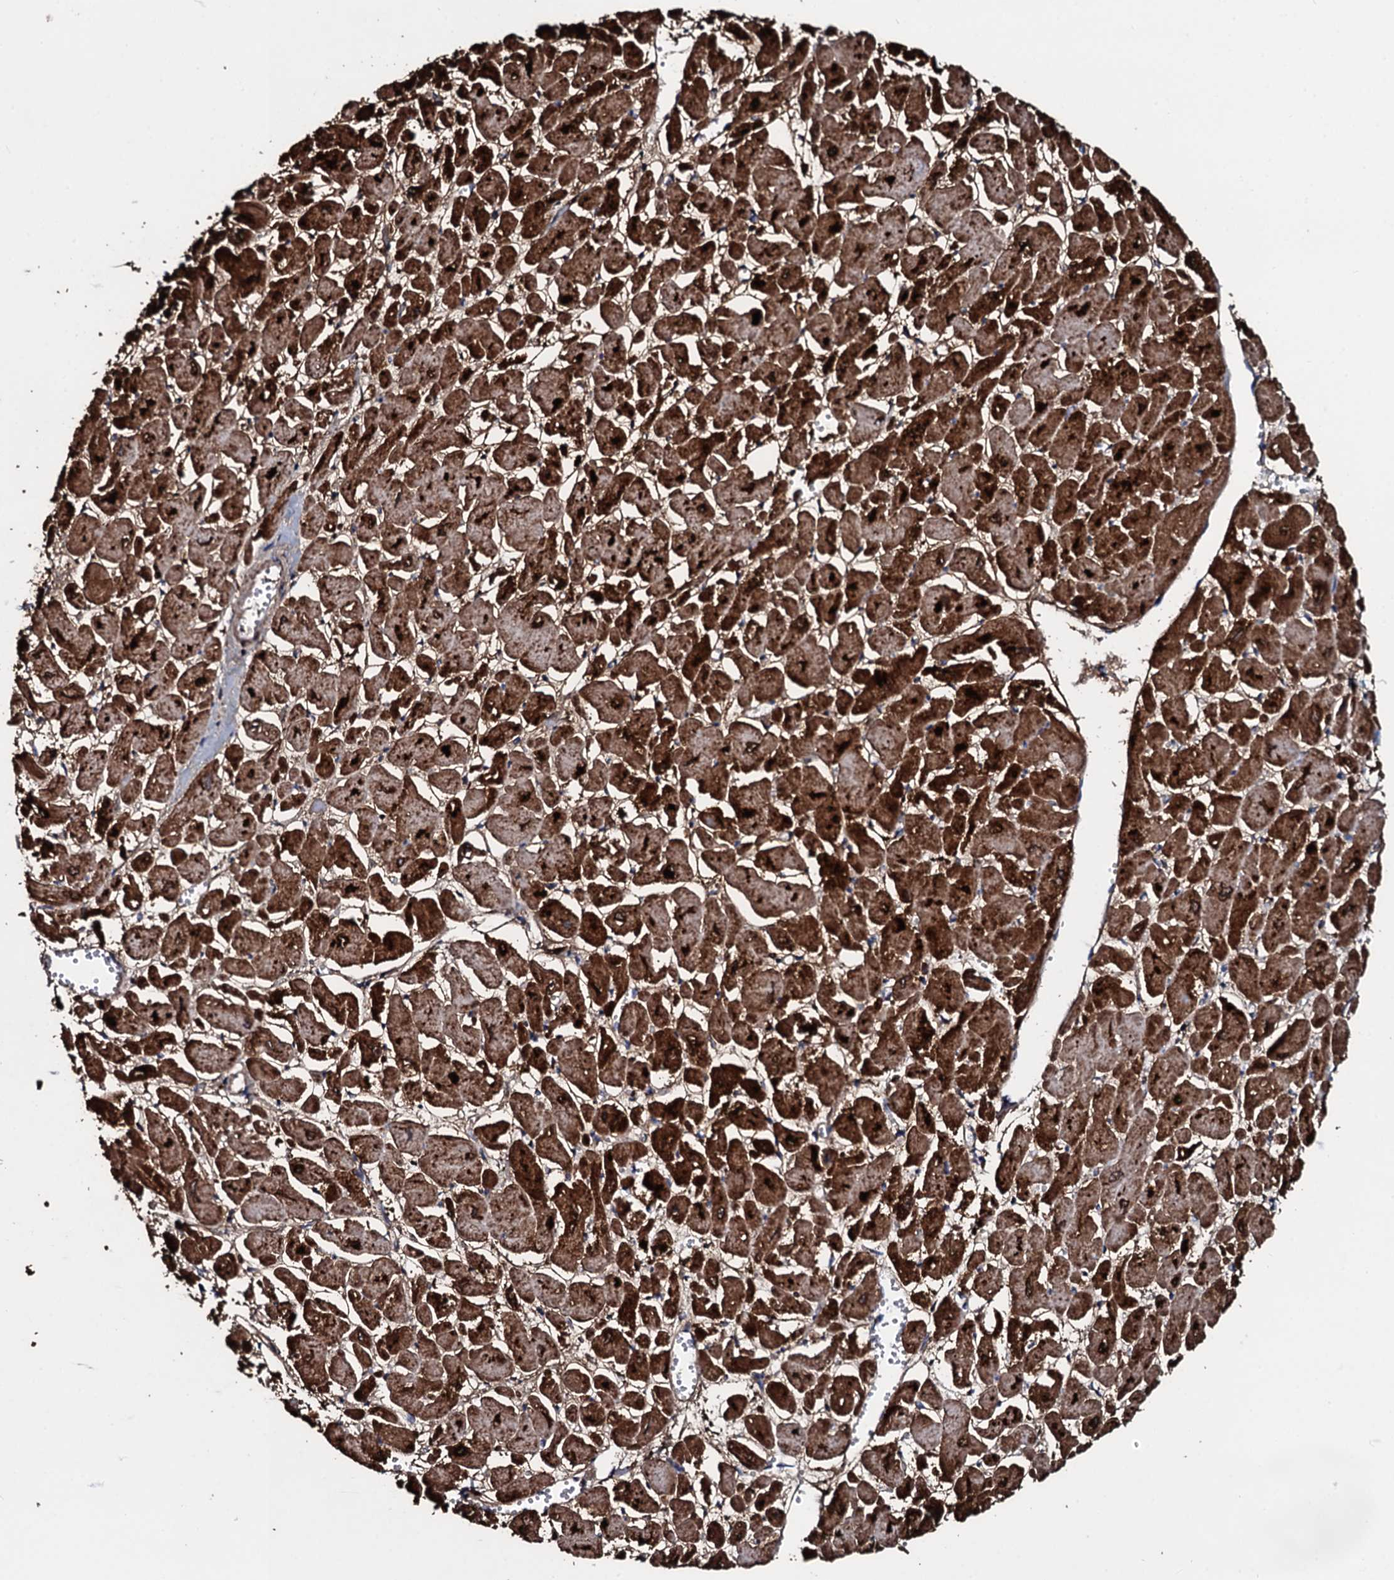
{"staining": {"intensity": "strong", "quantity": ">75%", "location": "cytoplasmic/membranous"}, "tissue": "heart muscle", "cell_type": "Cardiomyocytes", "image_type": "normal", "snomed": [{"axis": "morphology", "description": "Normal tissue, NOS"}, {"axis": "topography", "description": "Heart"}], "caption": "A high-resolution photomicrograph shows IHC staining of benign heart muscle, which reveals strong cytoplasmic/membranous positivity in about >75% of cardiomyocytes. The protein is shown in brown color, while the nuclei are stained blue.", "gene": "DYNC2I2", "patient": {"sex": "male", "age": 54}}